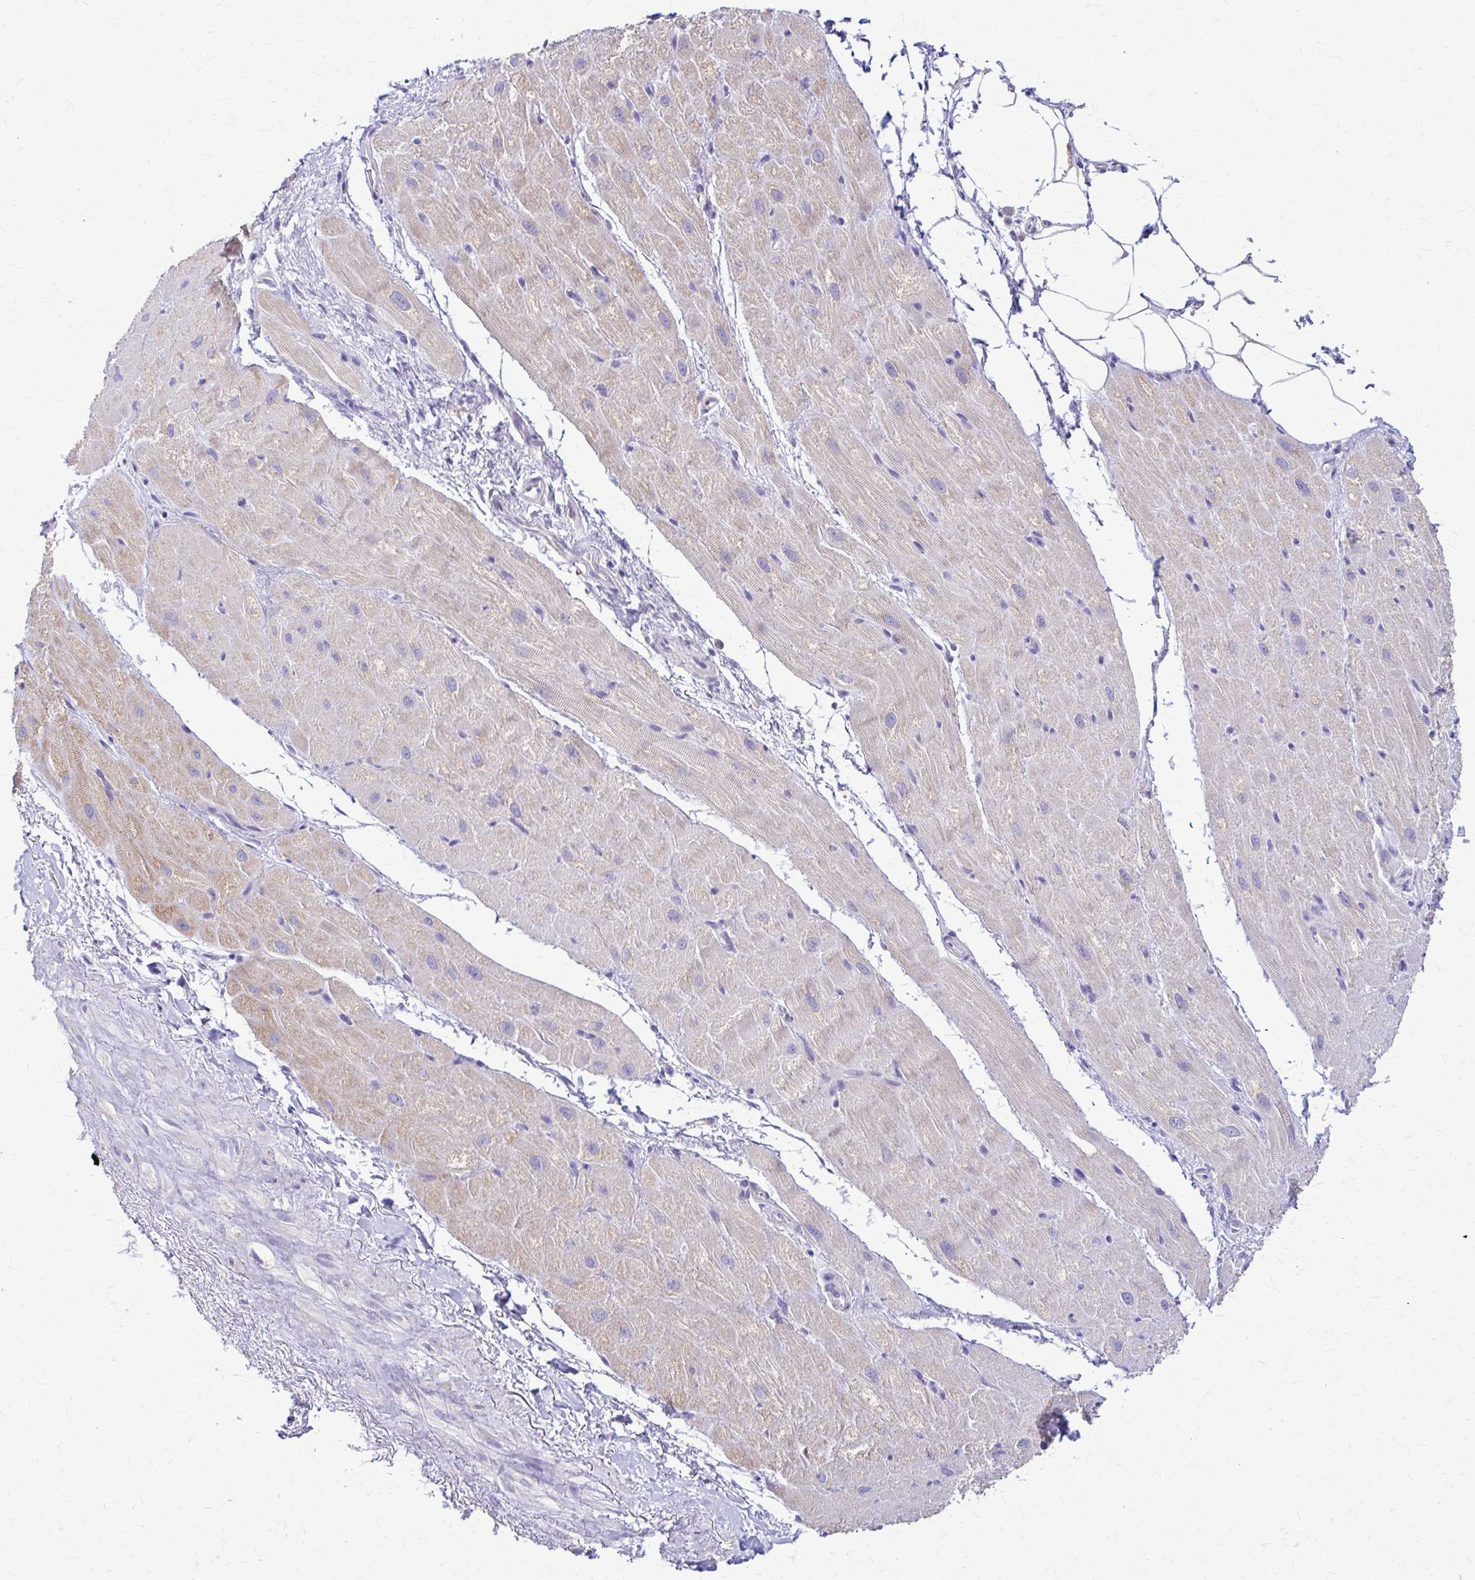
{"staining": {"intensity": "weak", "quantity": "<25%", "location": "cytoplasmic/membranous"}, "tissue": "heart muscle", "cell_type": "Cardiomyocytes", "image_type": "normal", "snomed": [{"axis": "morphology", "description": "Normal tissue, NOS"}, {"axis": "topography", "description": "Heart"}], "caption": "An immunohistochemistry micrograph of unremarkable heart muscle is shown. There is no staining in cardiomyocytes of heart muscle. (DAB IHC, high magnification).", "gene": "SAMD13", "patient": {"sex": "male", "age": 62}}